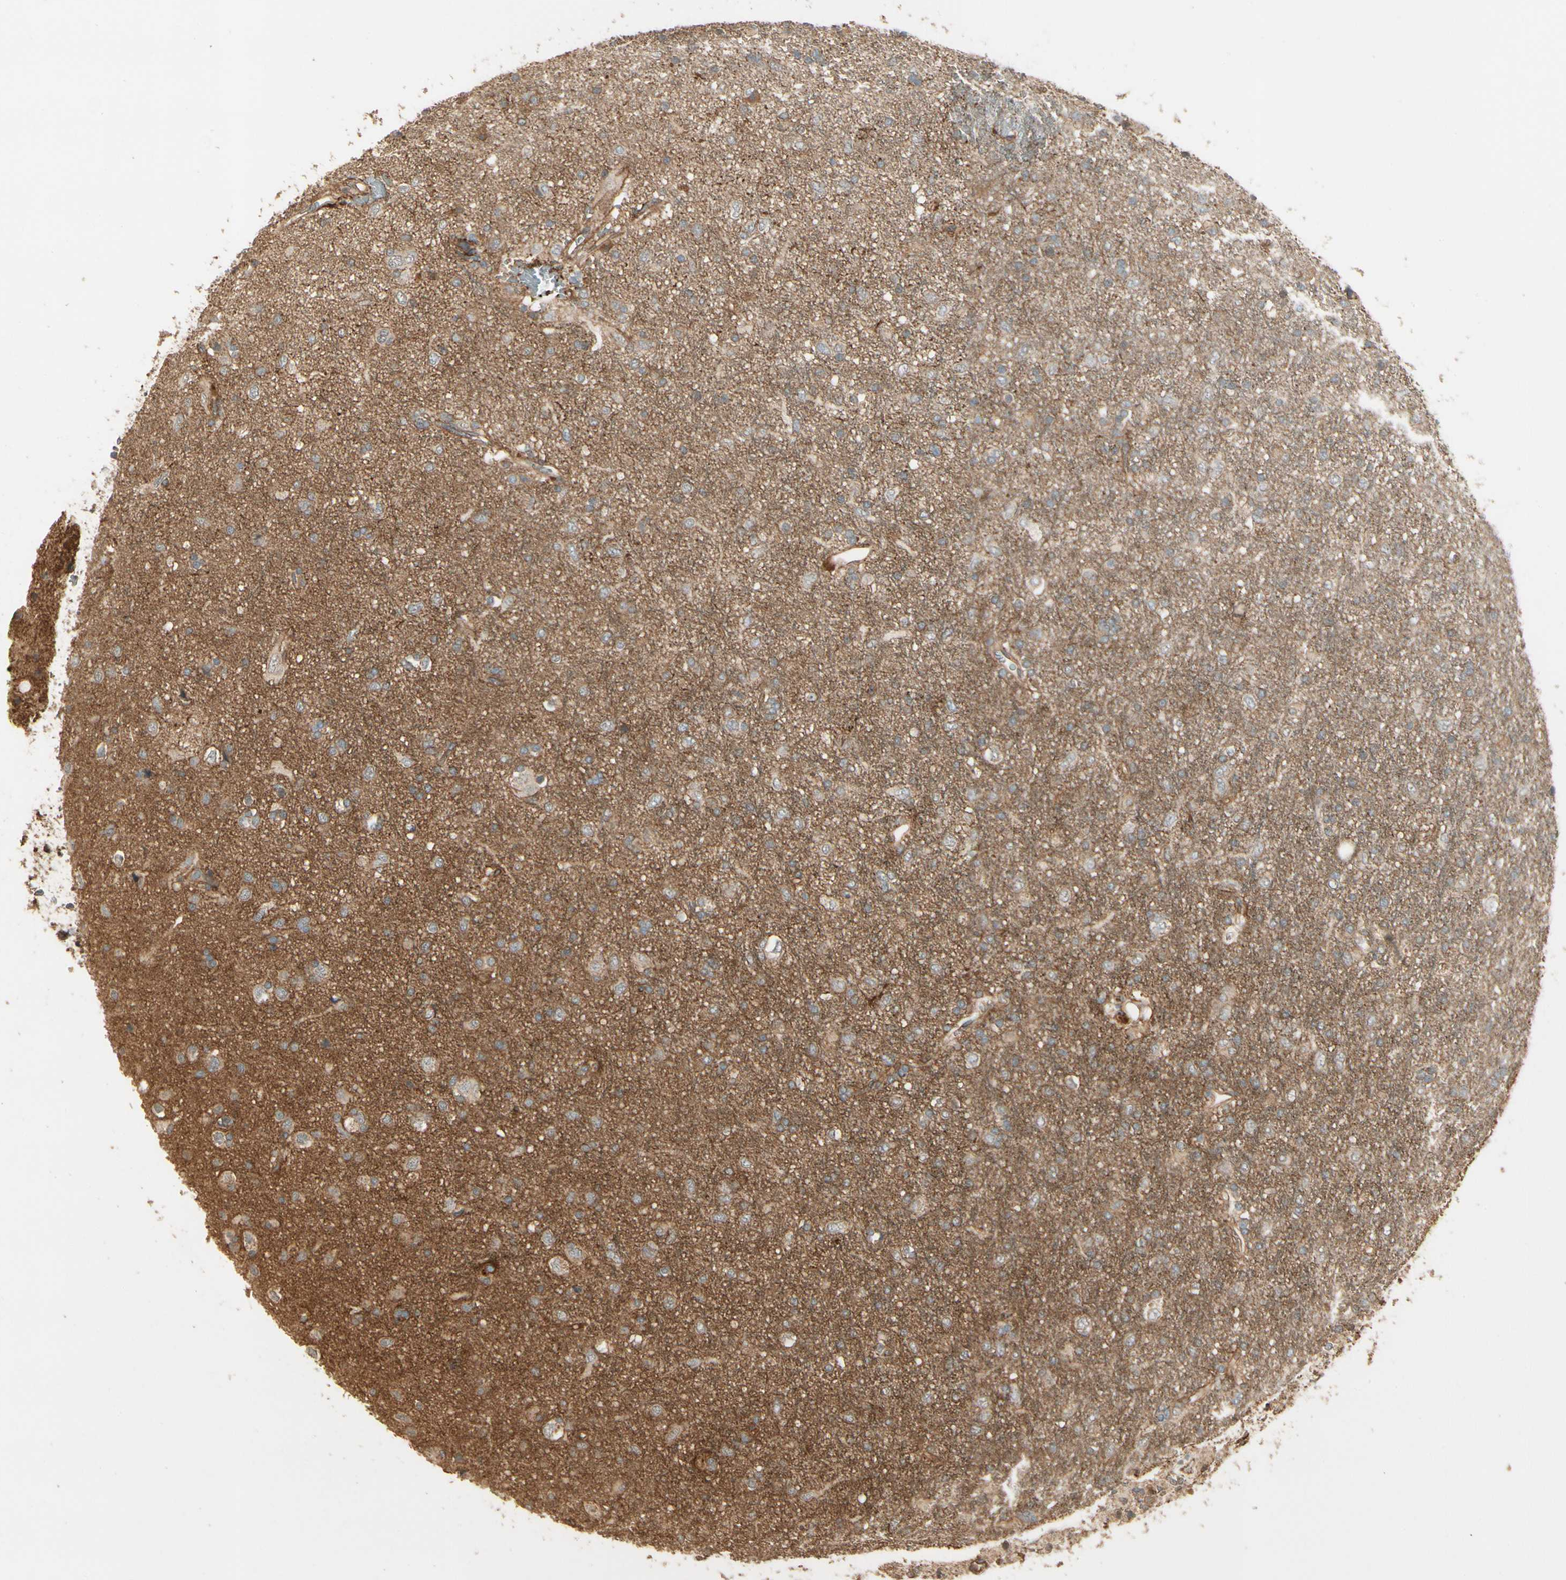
{"staining": {"intensity": "negative", "quantity": "none", "location": "none"}, "tissue": "glioma", "cell_type": "Tumor cells", "image_type": "cancer", "snomed": [{"axis": "morphology", "description": "Glioma, malignant, Low grade"}, {"axis": "topography", "description": "Brain"}], "caption": "This is an IHC histopathology image of human malignant glioma (low-grade). There is no expression in tumor cells.", "gene": "RNF180", "patient": {"sex": "male", "age": 77}}